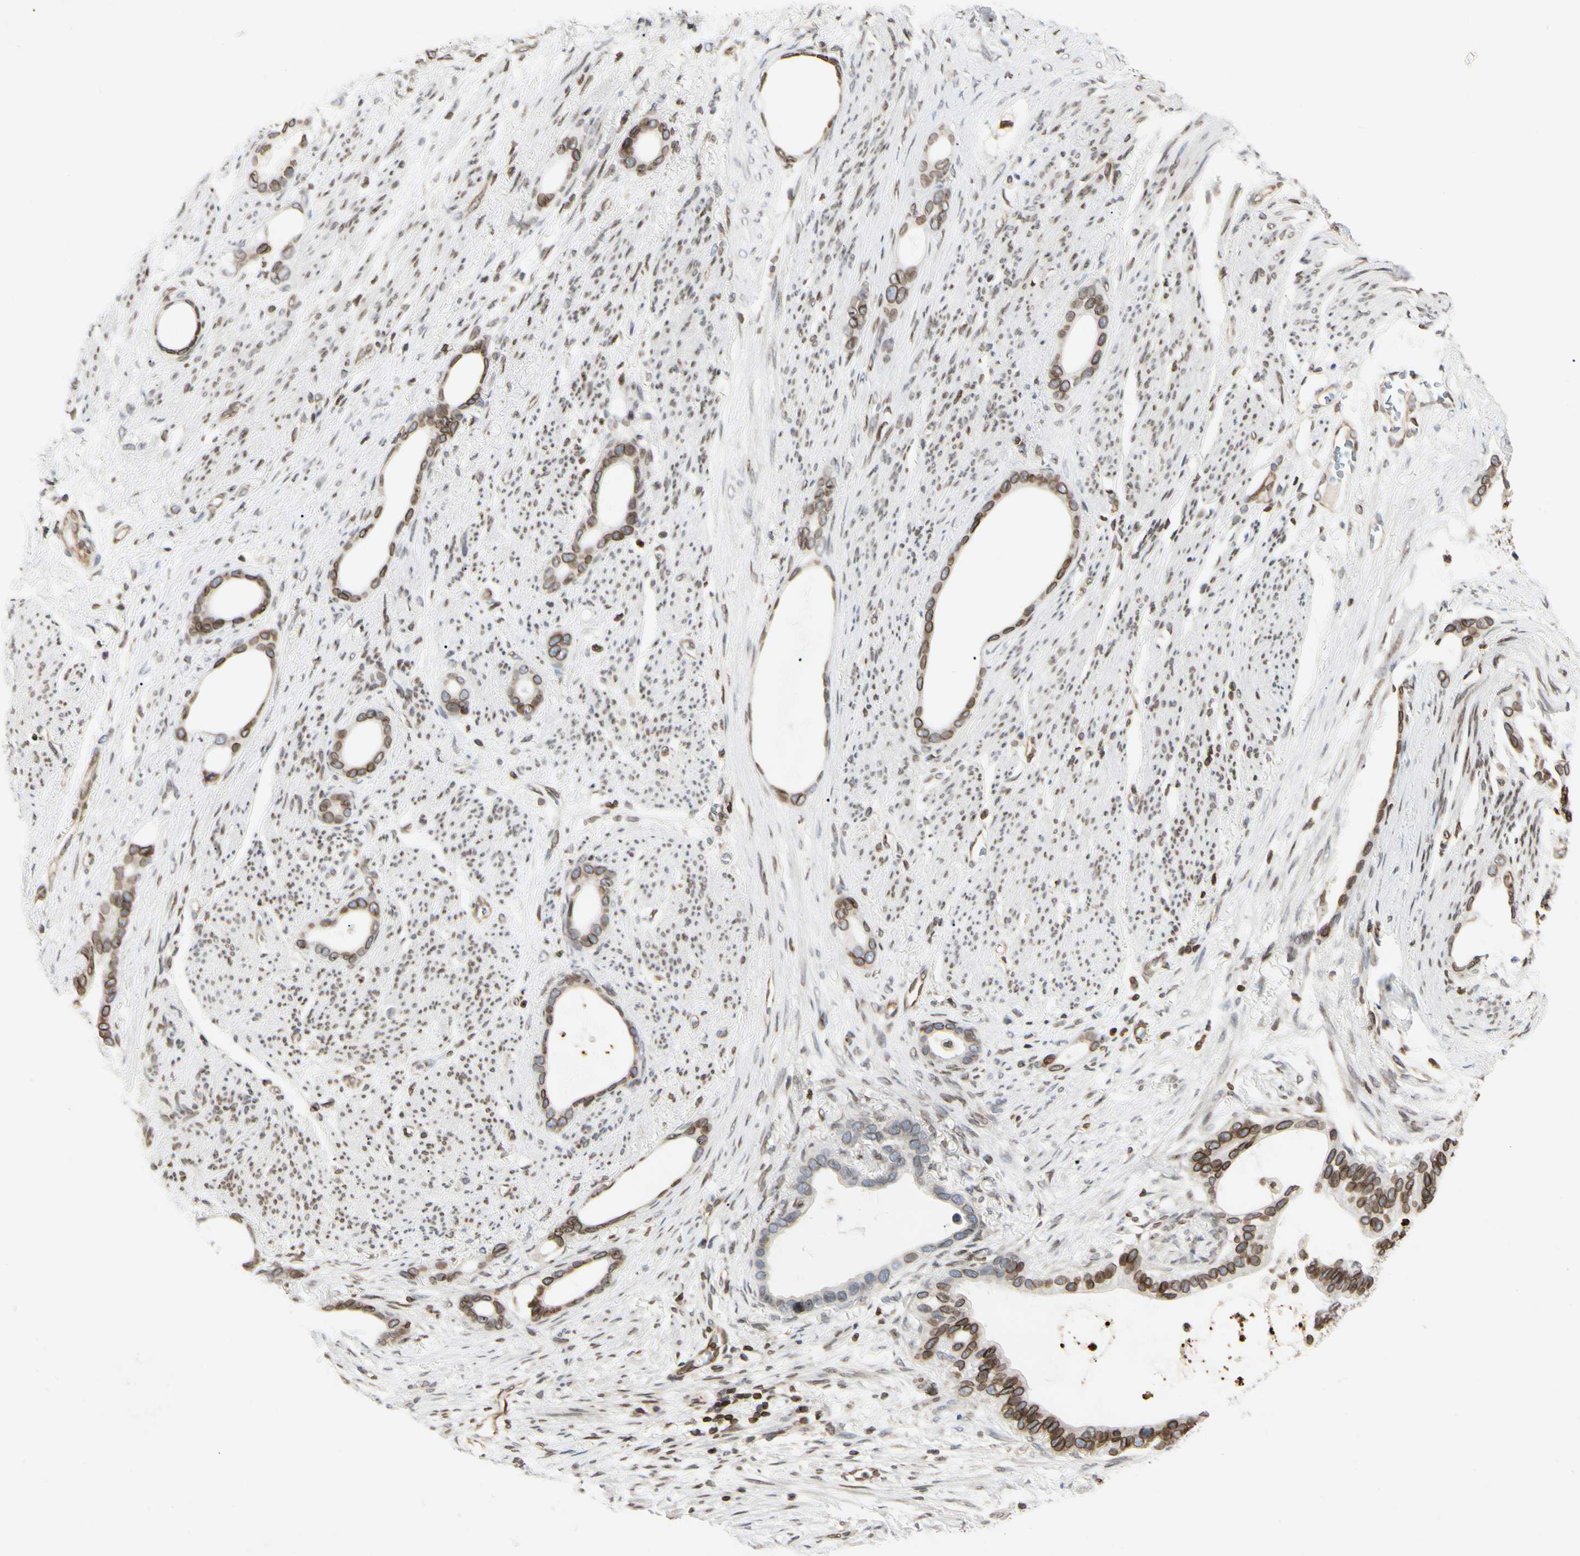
{"staining": {"intensity": "moderate", "quantity": ">75%", "location": "cytoplasmic/membranous,nuclear"}, "tissue": "stomach cancer", "cell_type": "Tumor cells", "image_type": "cancer", "snomed": [{"axis": "morphology", "description": "Adenocarcinoma, NOS"}, {"axis": "topography", "description": "Stomach"}], "caption": "The photomicrograph shows staining of stomach cancer (adenocarcinoma), revealing moderate cytoplasmic/membranous and nuclear protein expression (brown color) within tumor cells.", "gene": "TMPO", "patient": {"sex": "female", "age": 75}}